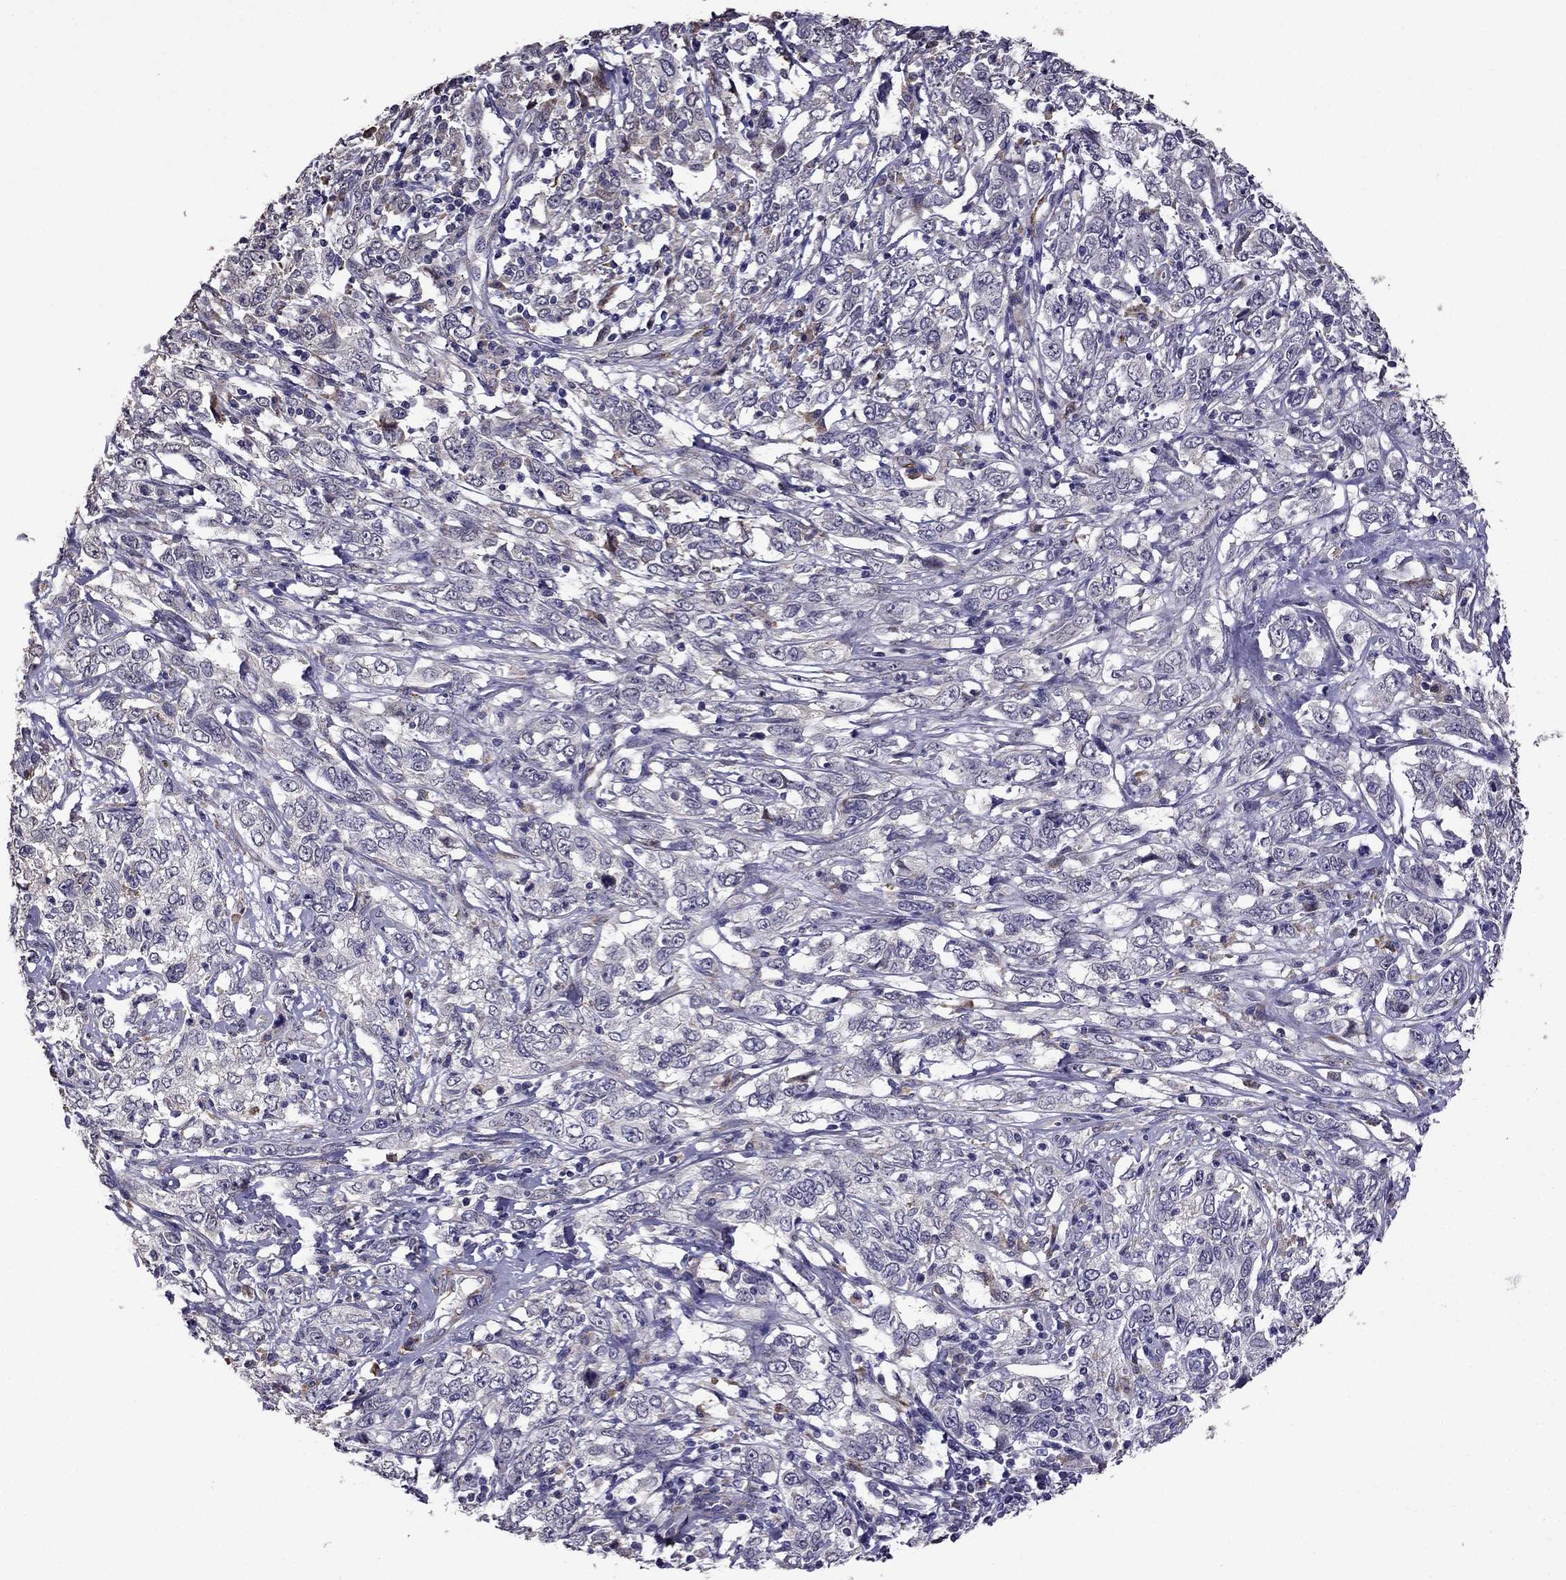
{"staining": {"intensity": "negative", "quantity": "none", "location": "none"}, "tissue": "cervical cancer", "cell_type": "Tumor cells", "image_type": "cancer", "snomed": [{"axis": "morphology", "description": "Adenocarcinoma, NOS"}, {"axis": "topography", "description": "Cervix"}], "caption": "DAB immunohistochemical staining of cervical cancer displays no significant expression in tumor cells.", "gene": "CDH9", "patient": {"sex": "female", "age": 40}}